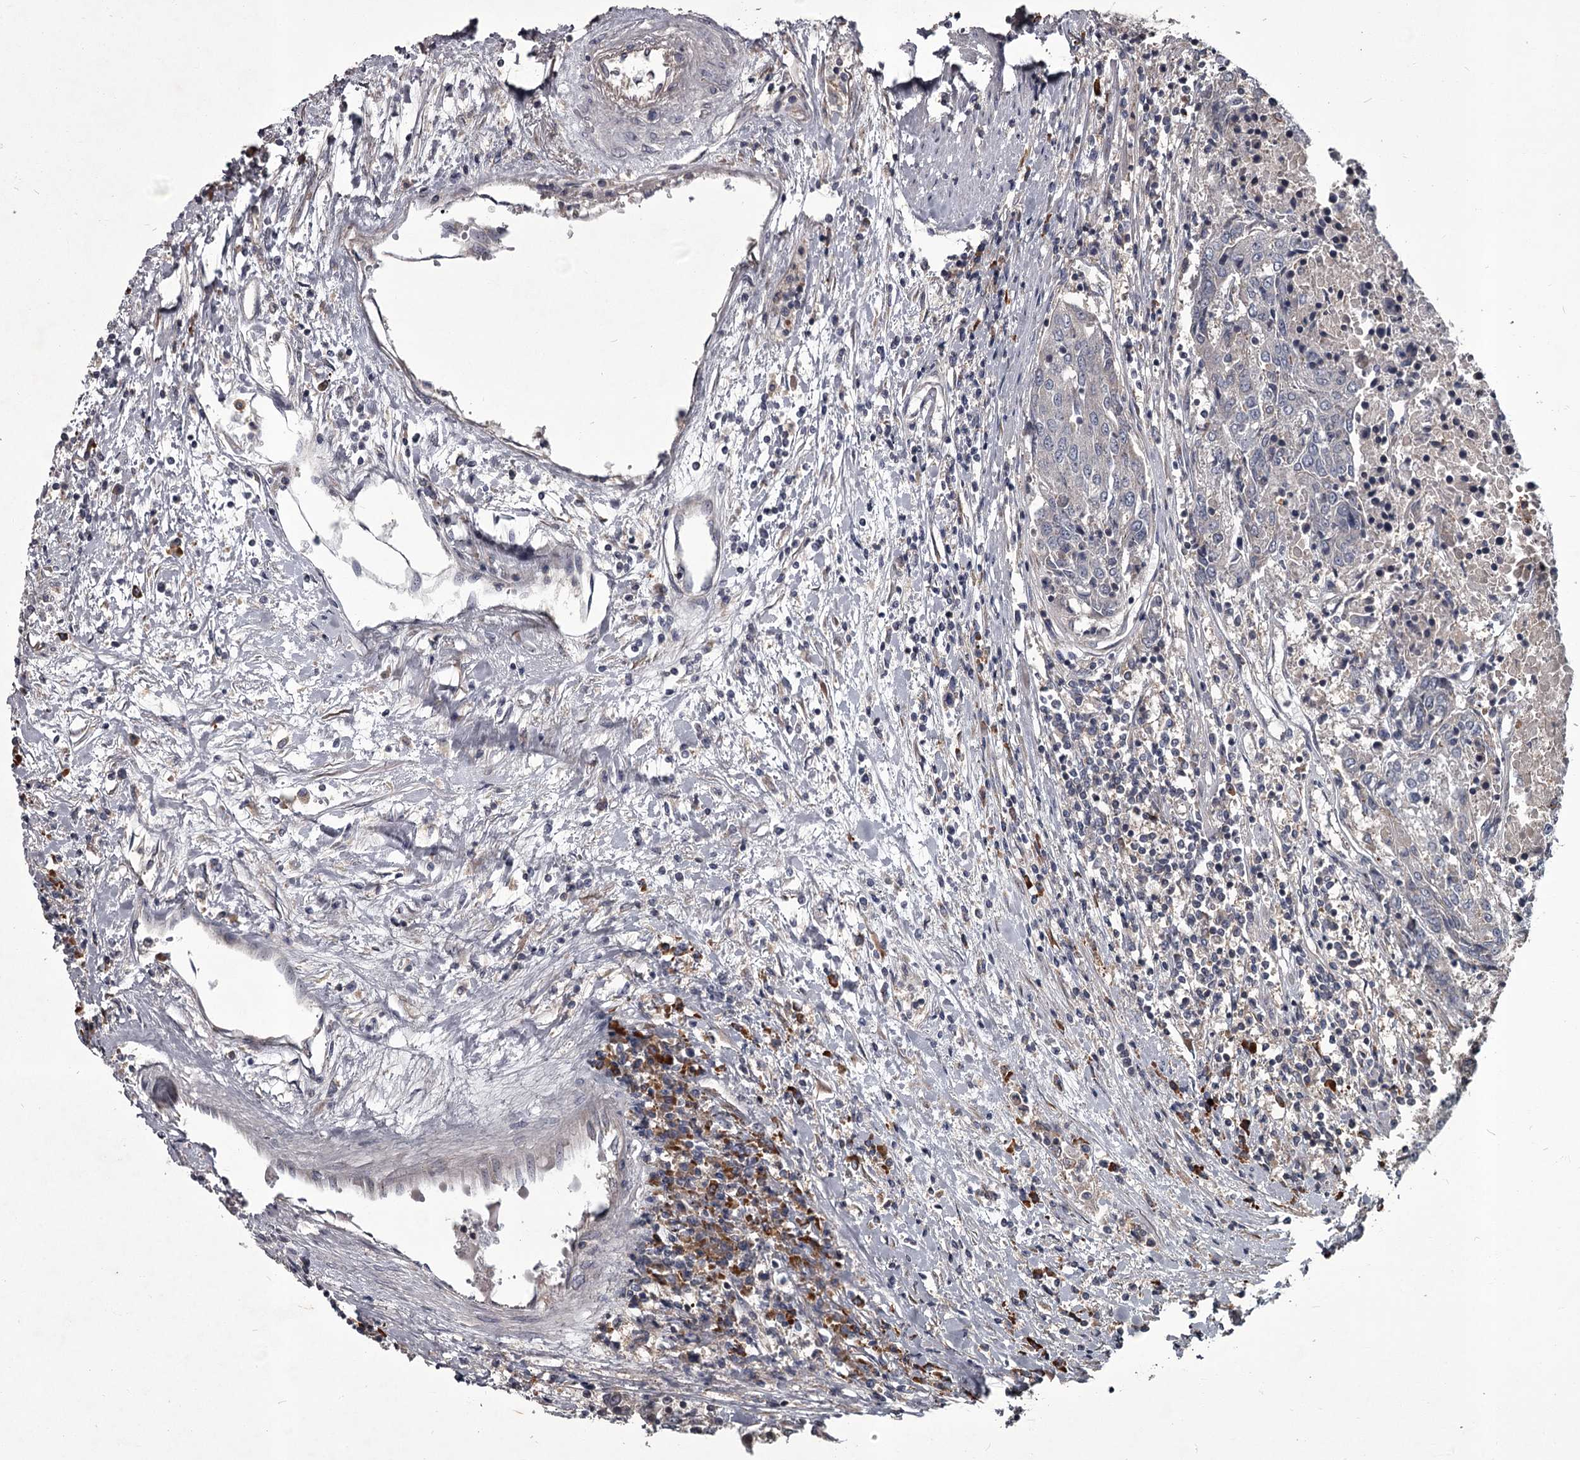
{"staining": {"intensity": "negative", "quantity": "none", "location": "none"}, "tissue": "urothelial cancer", "cell_type": "Tumor cells", "image_type": "cancer", "snomed": [{"axis": "morphology", "description": "Urothelial carcinoma, High grade"}, {"axis": "topography", "description": "Urinary bladder"}], "caption": "Immunohistochemistry photomicrograph of urothelial cancer stained for a protein (brown), which displays no staining in tumor cells.", "gene": "UNC93B1", "patient": {"sex": "female", "age": 85}}